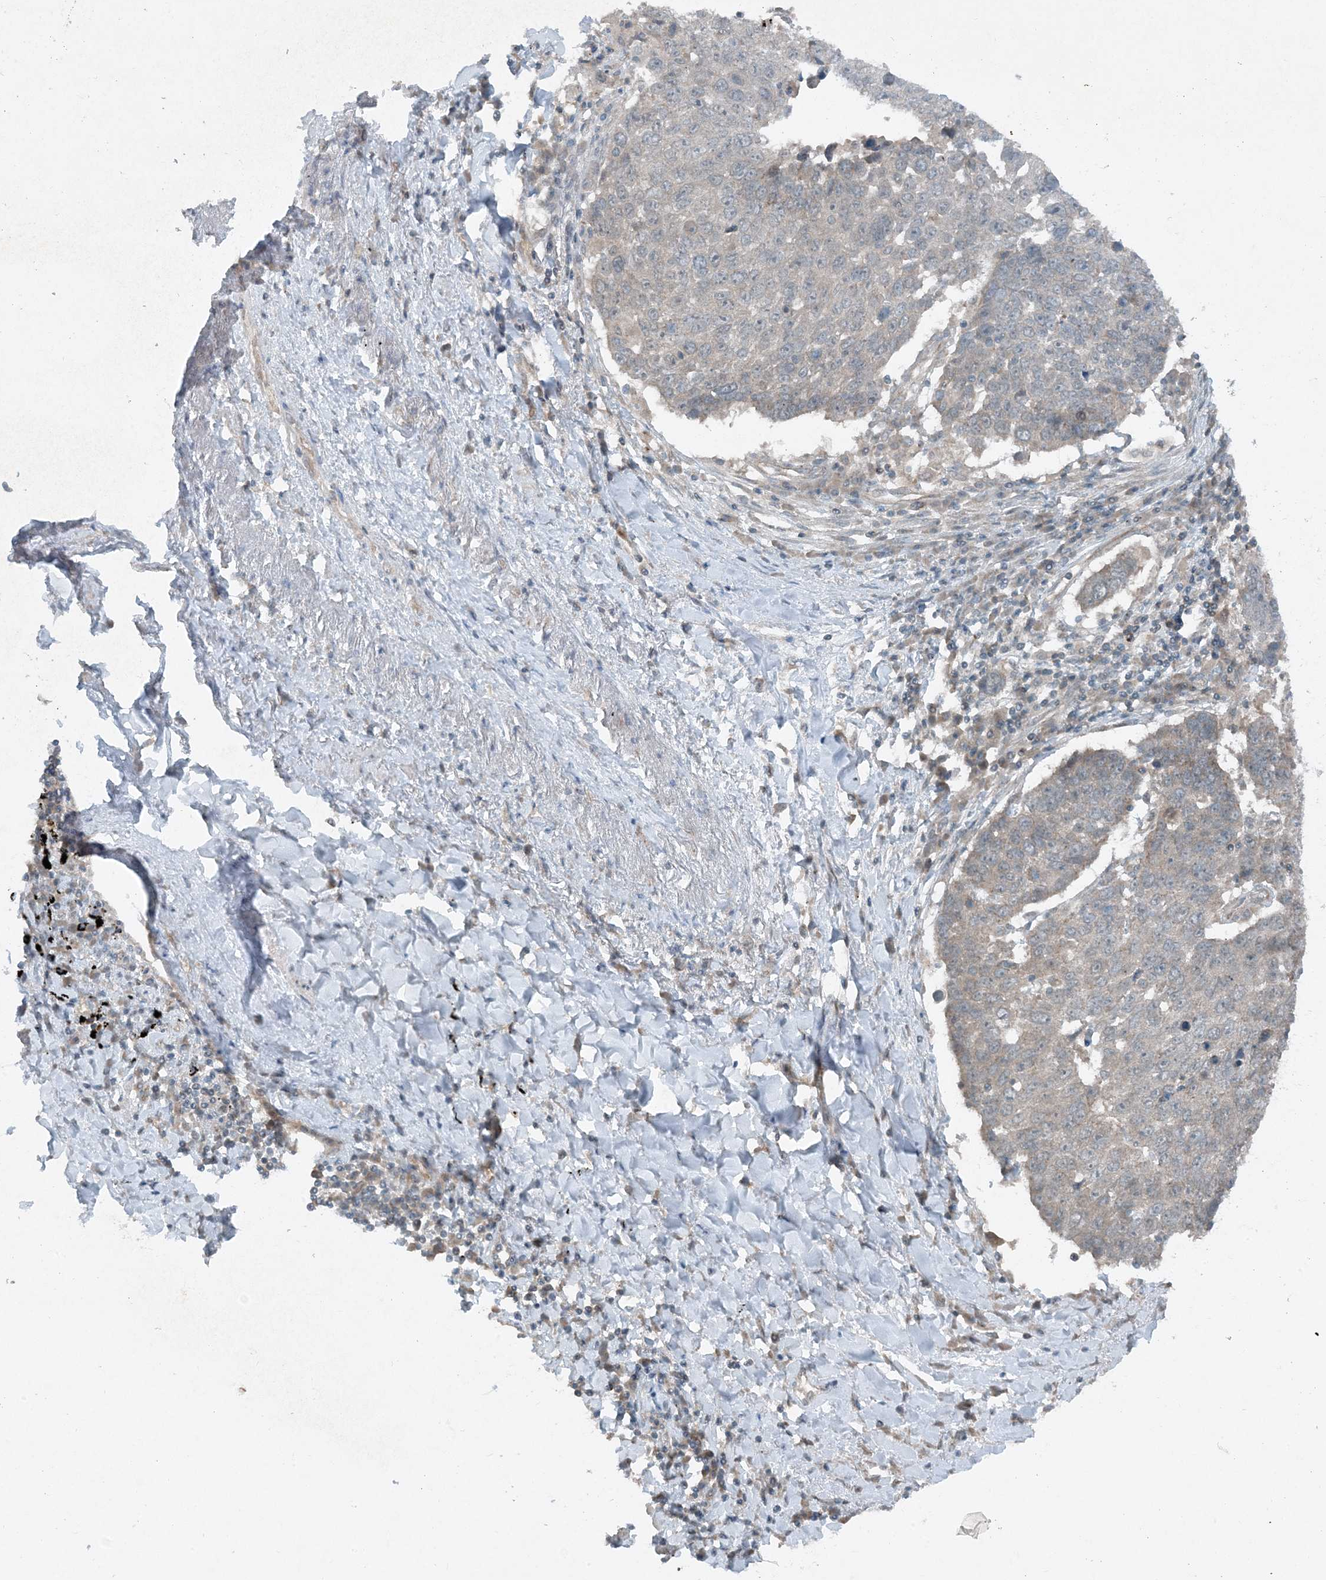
{"staining": {"intensity": "weak", "quantity": "<25%", "location": "cytoplasmic/membranous"}, "tissue": "lung cancer", "cell_type": "Tumor cells", "image_type": "cancer", "snomed": [{"axis": "morphology", "description": "Squamous cell carcinoma, NOS"}, {"axis": "topography", "description": "Lung"}], "caption": "Immunohistochemical staining of squamous cell carcinoma (lung) exhibits no significant expression in tumor cells.", "gene": "MITD1", "patient": {"sex": "male", "age": 66}}